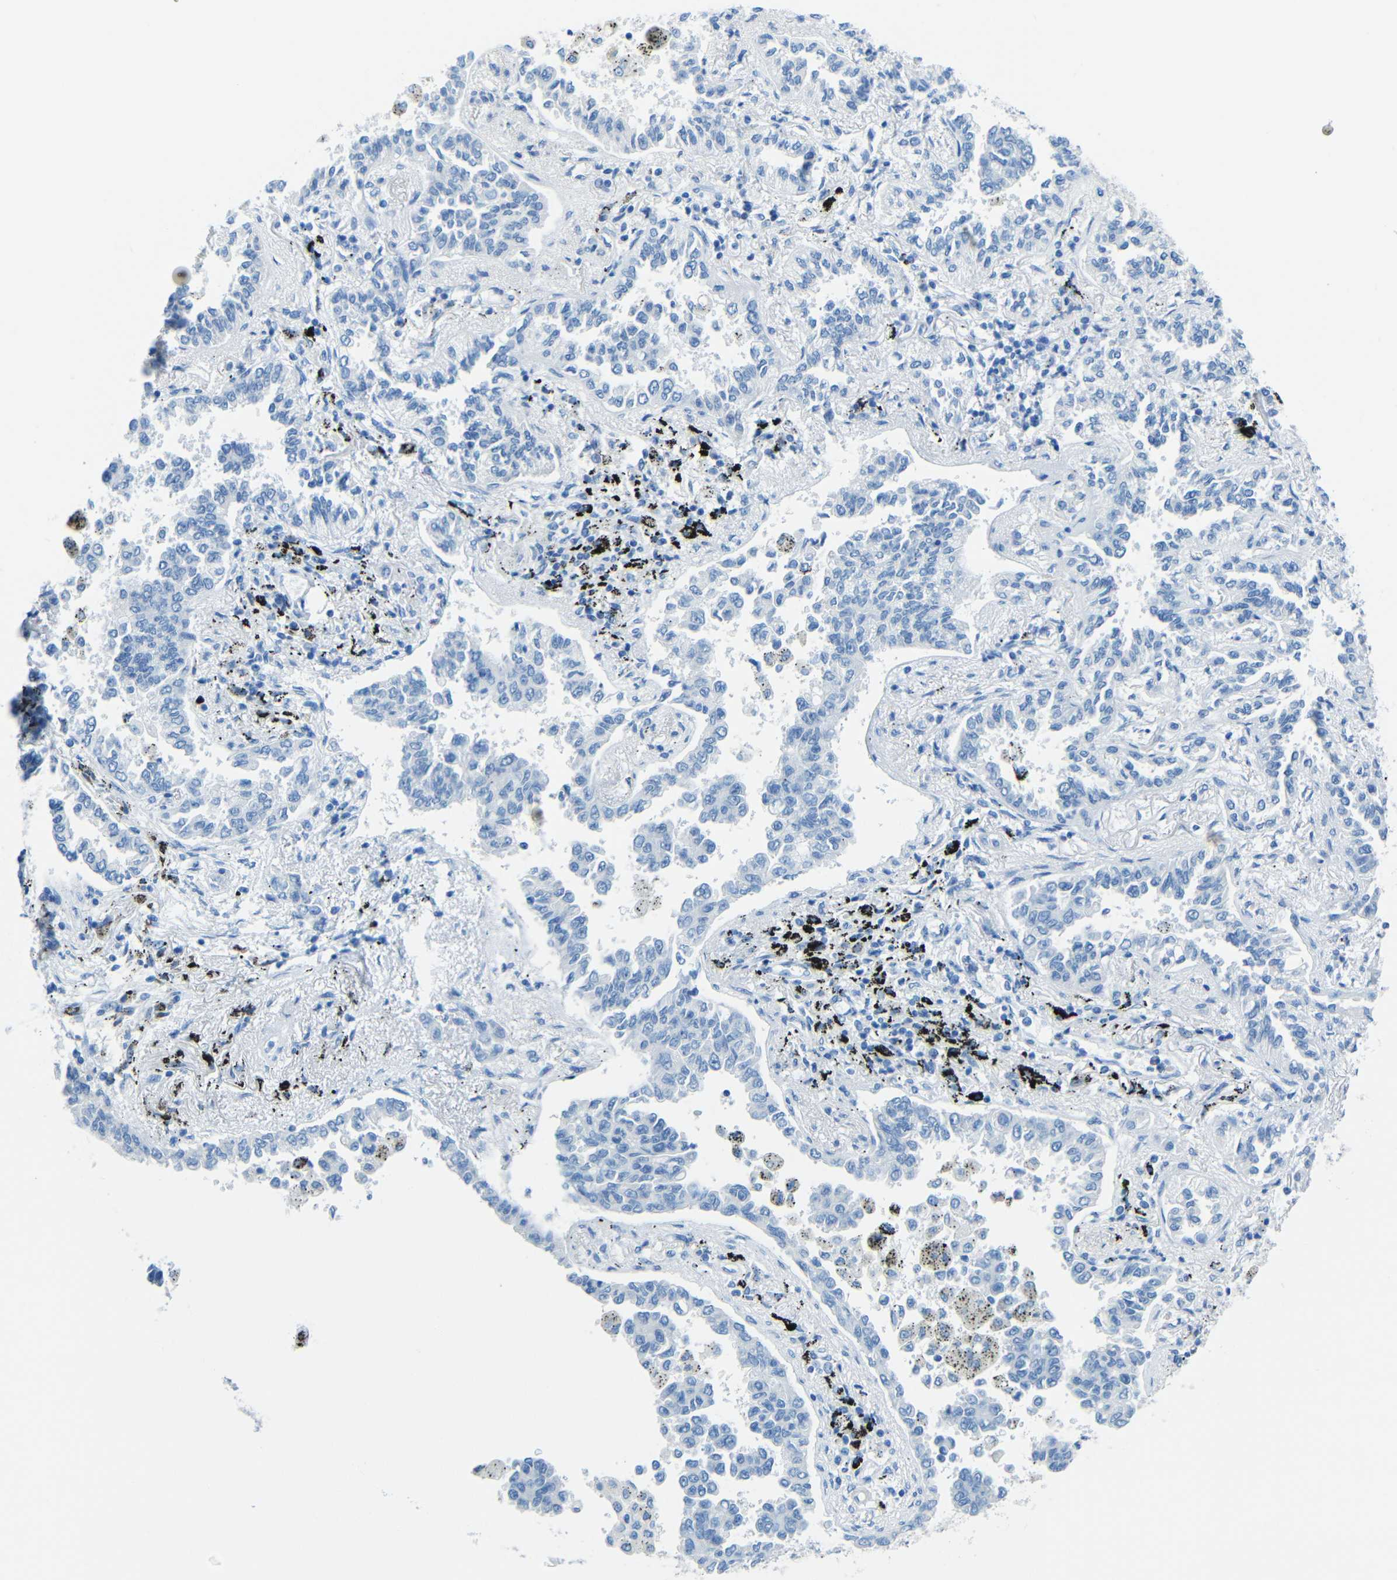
{"staining": {"intensity": "negative", "quantity": "none", "location": "none"}, "tissue": "lung cancer", "cell_type": "Tumor cells", "image_type": "cancer", "snomed": [{"axis": "morphology", "description": "Normal tissue, NOS"}, {"axis": "morphology", "description": "Adenocarcinoma, NOS"}, {"axis": "topography", "description": "Lung"}], "caption": "DAB (3,3'-diaminobenzidine) immunohistochemical staining of lung adenocarcinoma displays no significant positivity in tumor cells. (IHC, brightfield microscopy, high magnification).", "gene": "TUBB4B", "patient": {"sex": "male", "age": 59}}